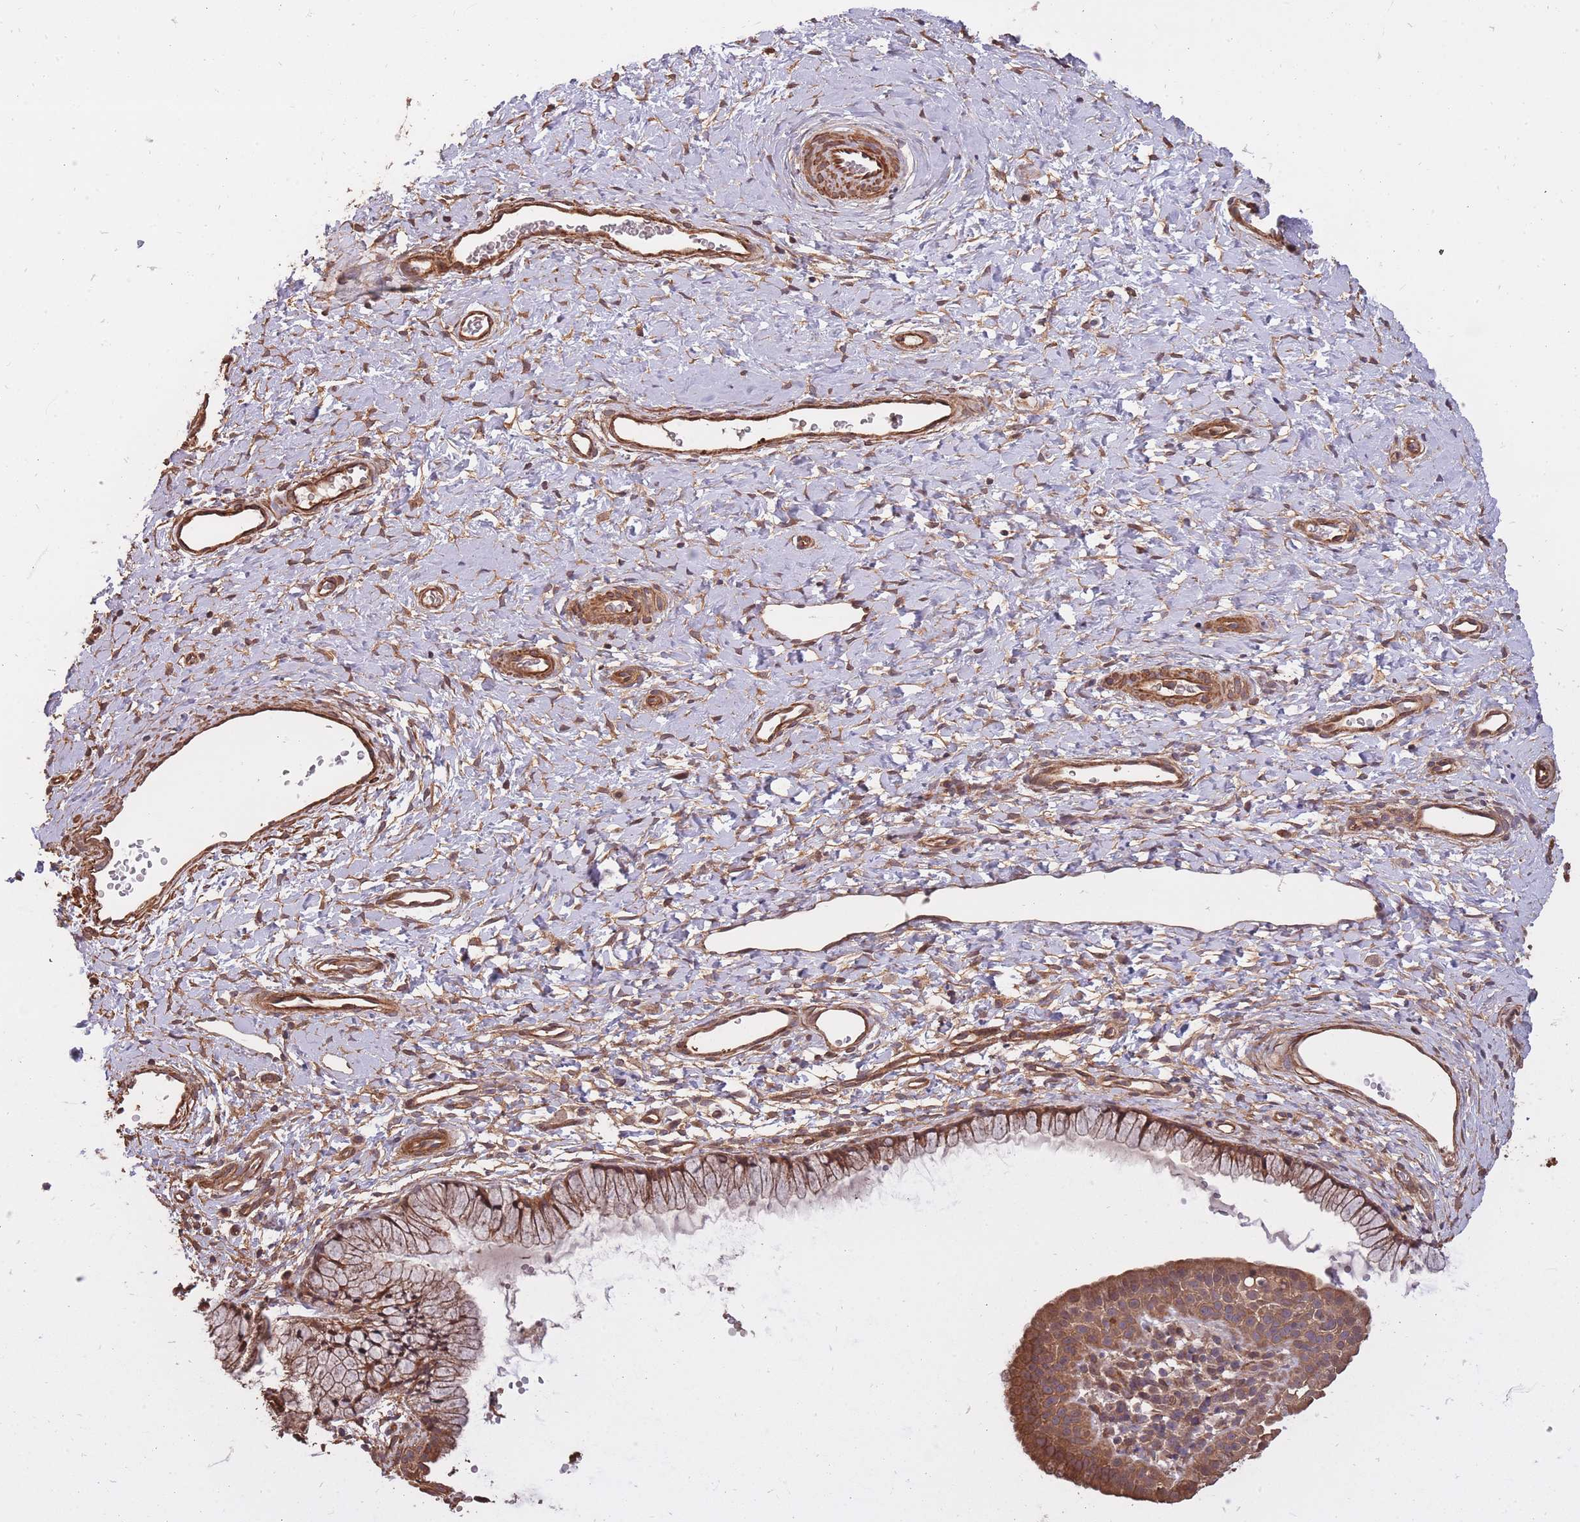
{"staining": {"intensity": "strong", "quantity": ">75%", "location": "cytoplasmic/membranous,nuclear"}, "tissue": "cervix", "cell_type": "Glandular cells", "image_type": "normal", "snomed": [{"axis": "morphology", "description": "Normal tissue, NOS"}, {"axis": "topography", "description": "Cervix"}], "caption": "Glandular cells display high levels of strong cytoplasmic/membranous,nuclear staining in about >75% of cells in normal human cervix.", "gene": "ARMH3", "patient": {"sex": "female", "age": 36}}